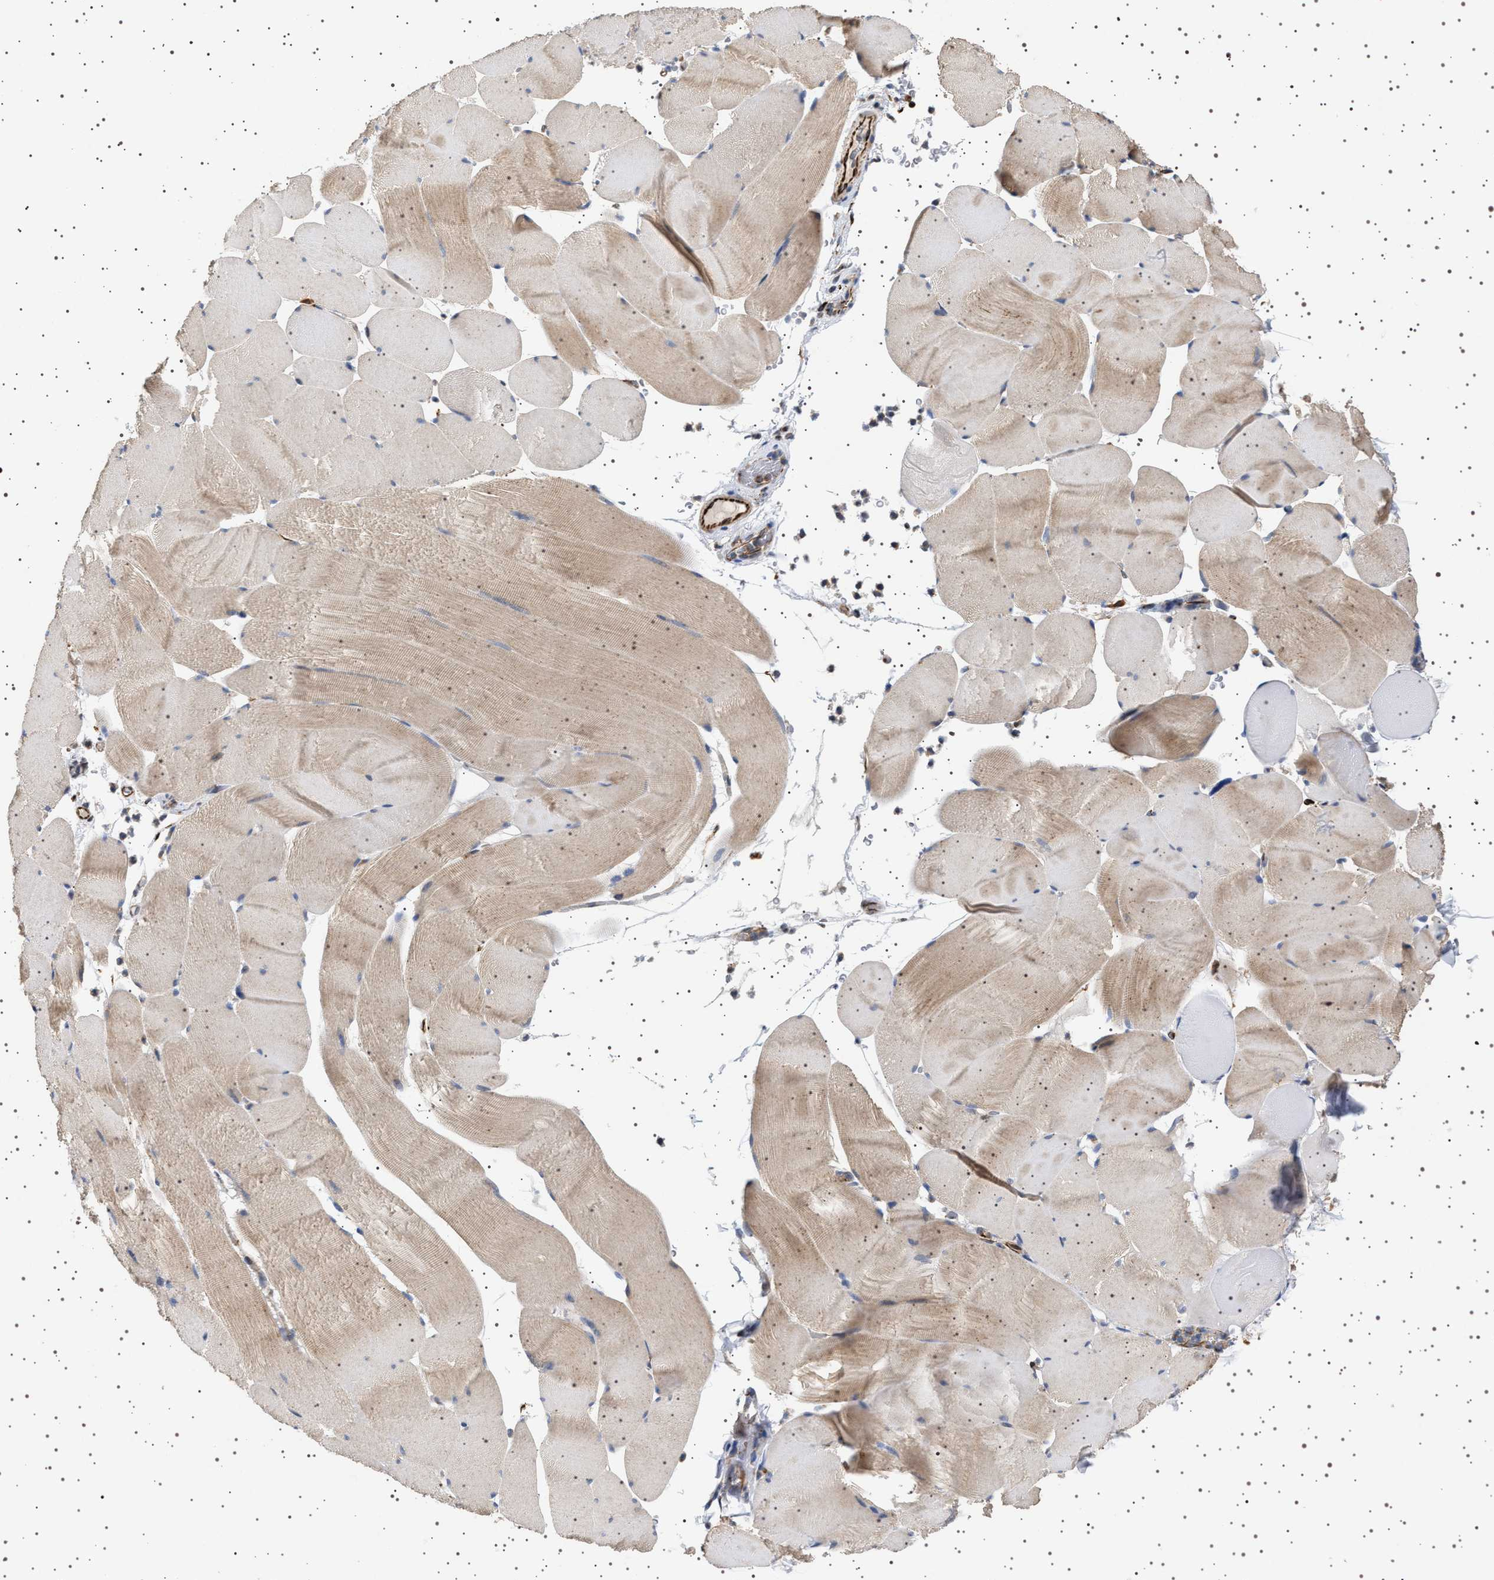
{"staining": {"intensity": "weak", "quantity": "25%-75%", "location": "cytoplasmic/membranous"}, "tissue": "skeletal muscle", "cell_type": "Myocytes", "image_type": "normal", "snomed": [{"axis": "morphology", "description": "Normal tissue, NOS"}, {"axis": "topography", "description": "Skeletal muscle"}], "caption": "Immunohistochemical staining of normal human skeletal muscle reveals weak cytoplasmic/membranous protein expression in approximately 25%-75% of myocytes. (IHC, brightfield microscopy, high magnification).", "gene": "TRUB2", "patient": {"sex": "male", "age": 62}}